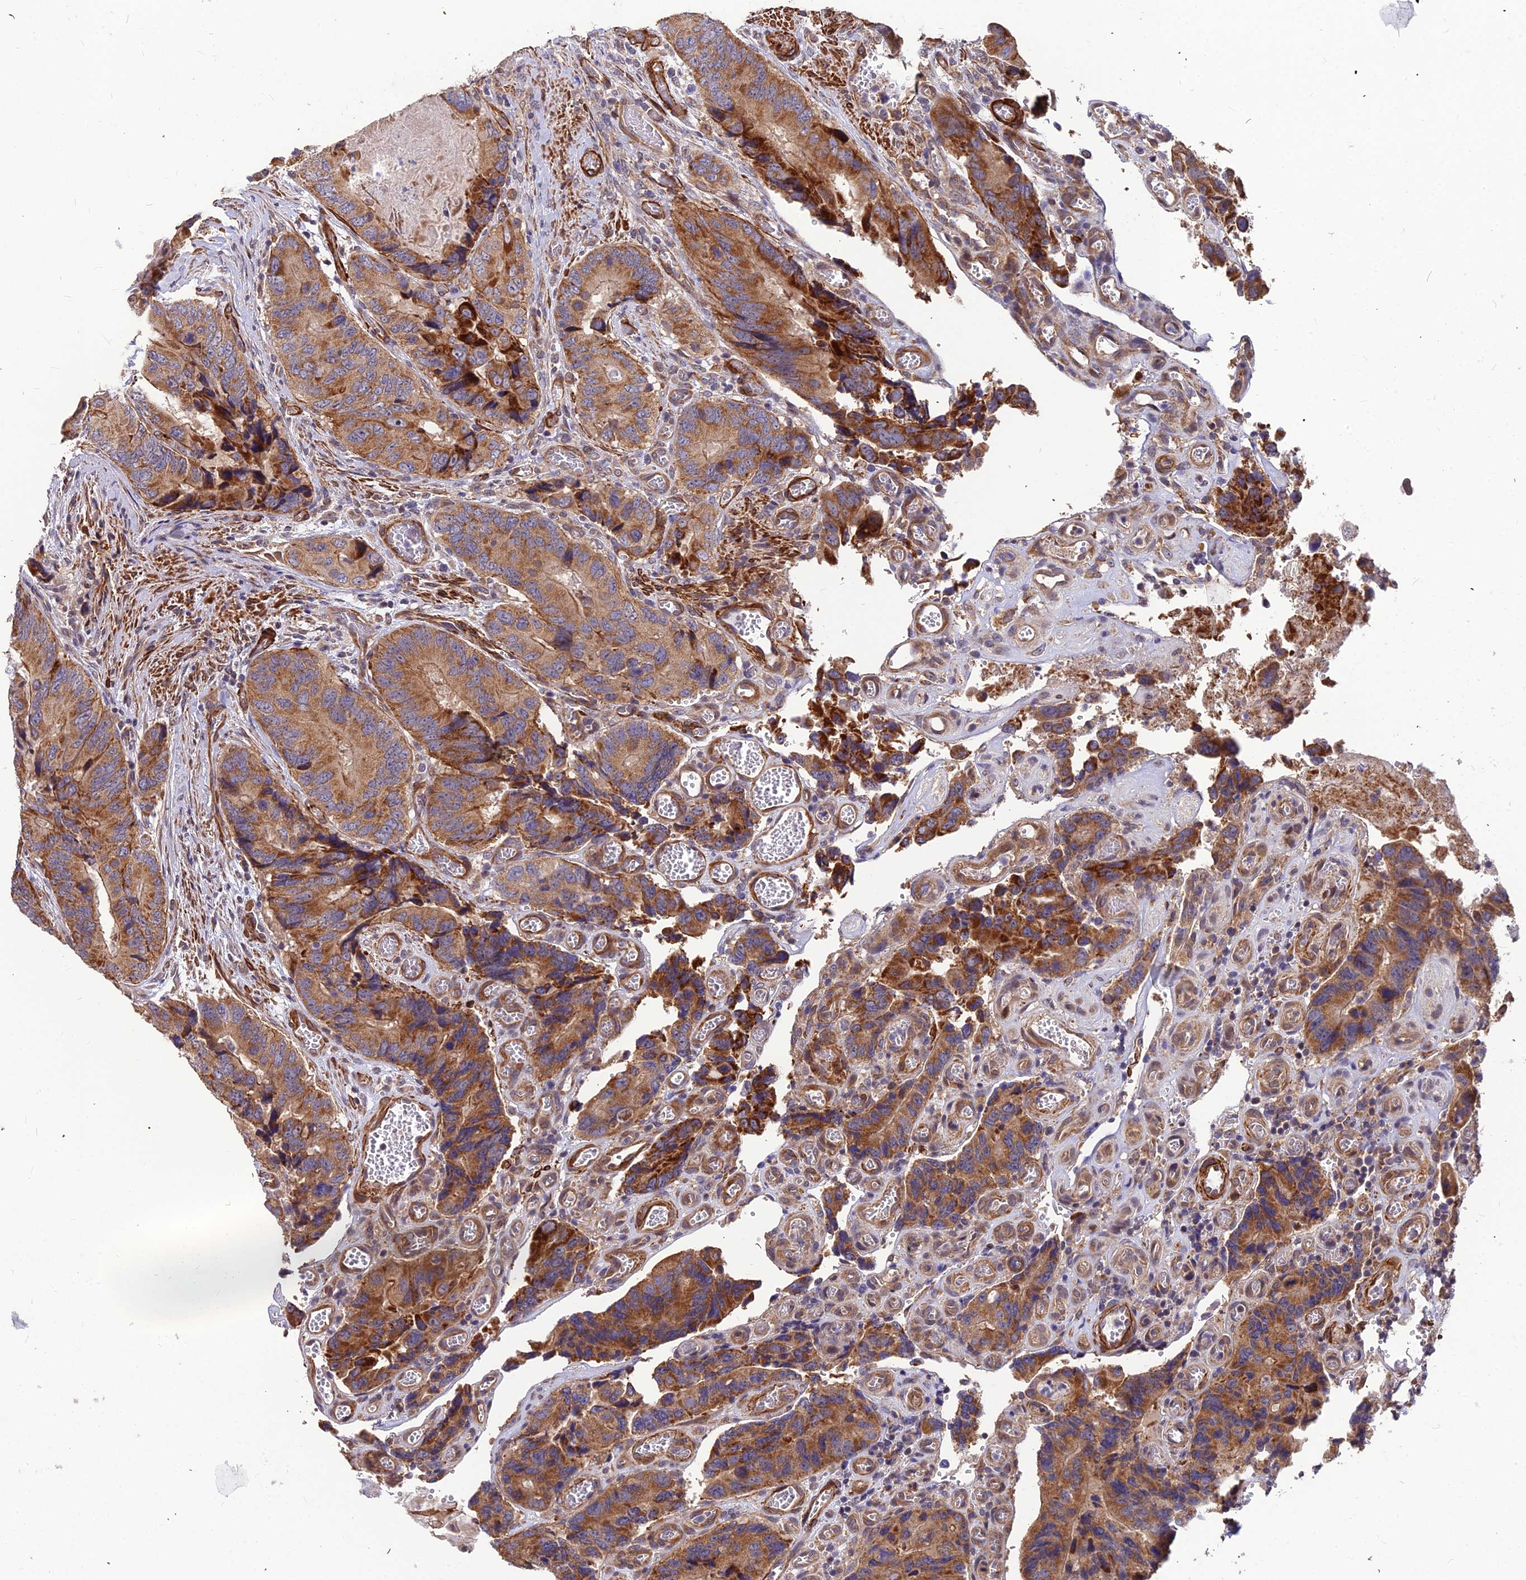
{"staining": {"intensity": "moderate", "quantity": ">75%", "location": "cytoplasmic/membranous"}, "tissue": "colorectal cancer", "cell_type": "Tumor cells", "image_type": "cancer", "snomed": [{"axis": "morphology", "description": "Adenocarcinoma, NOS"}, {"axis": "topography", "description": "Colon"}], "caption": "The histopathology image displays staining of adenocarcinoma (colorectal), revealing moderate cytoplasmic/membranous protein positivity (brown color) within tumor cells.", "gene": "LEKR1", "patient": {"sex": "male", "age": 84}}